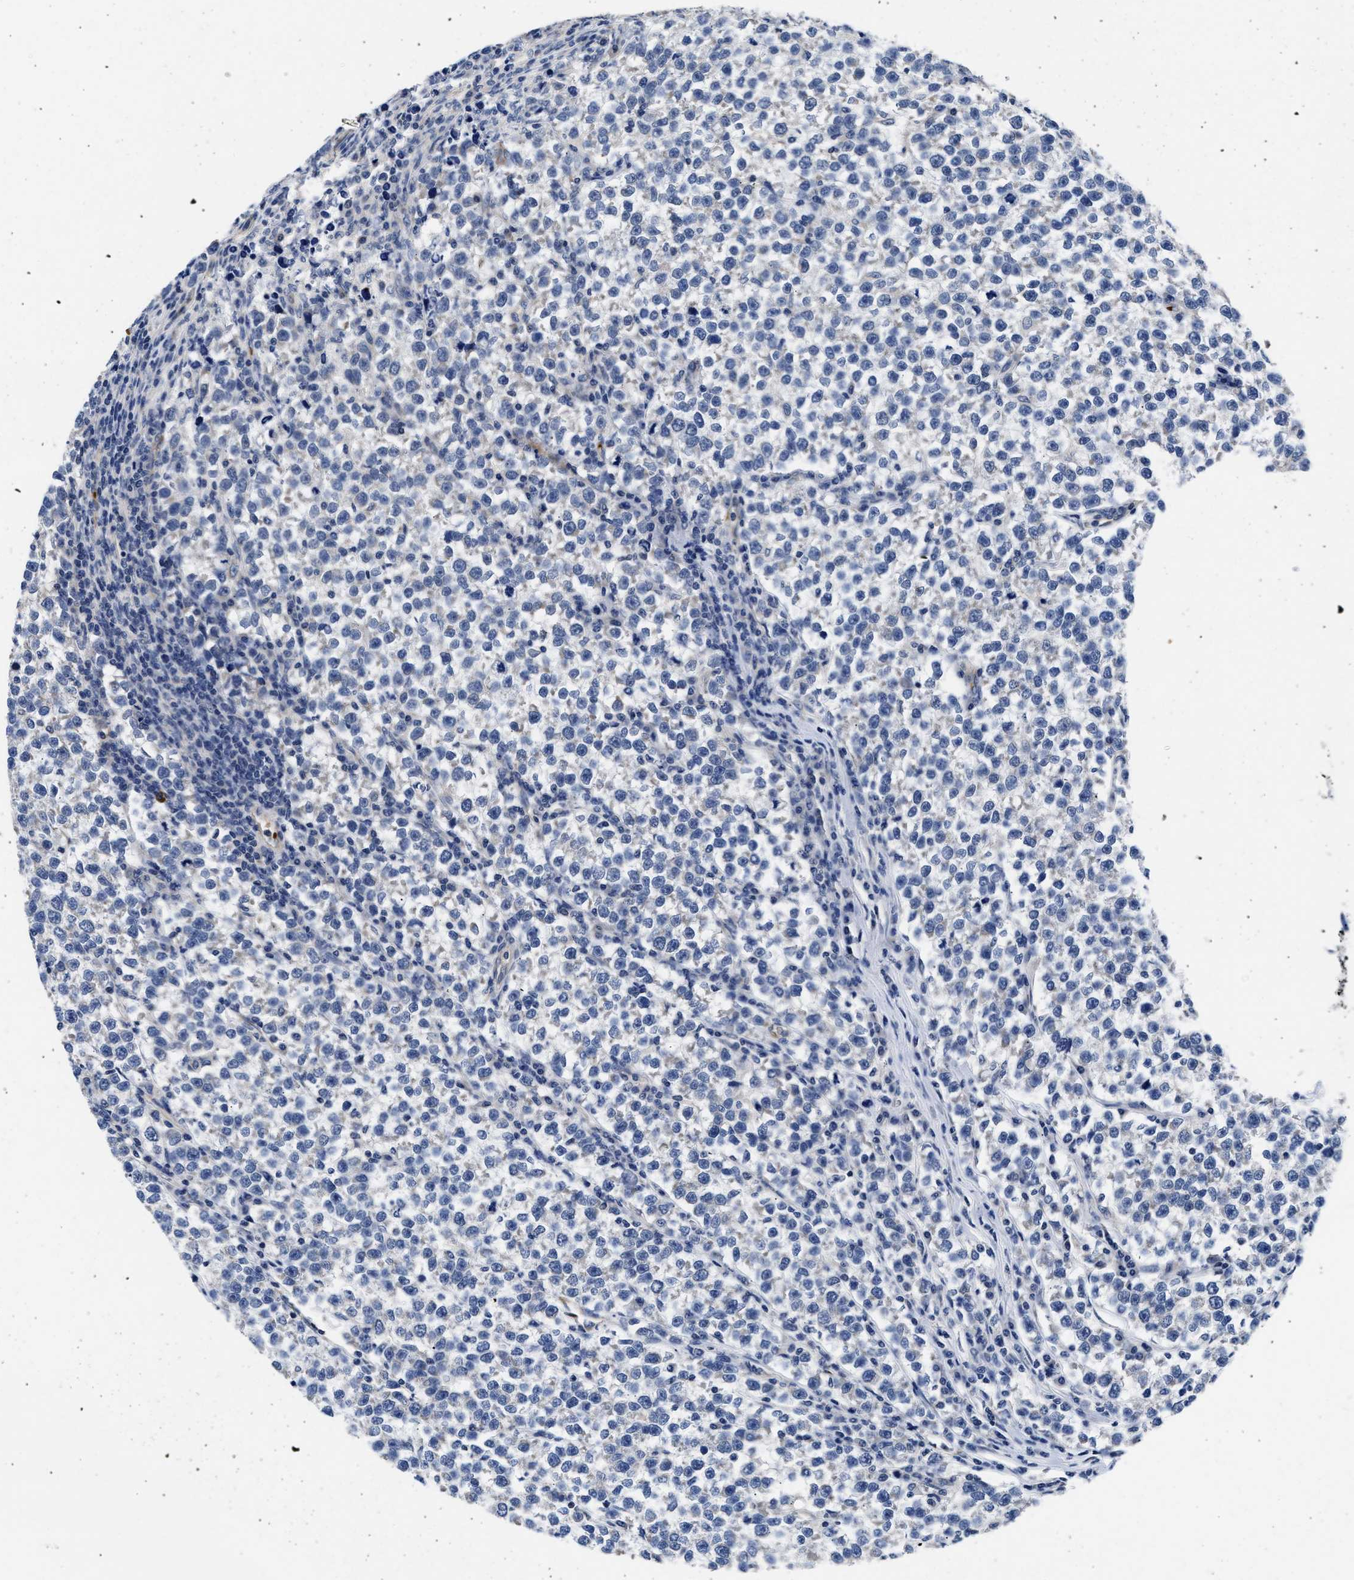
{"staining": {"intensity": "negative", "quantity": "none", "location": "none"}, "tissue": "testis cancer", "cell_type": "Tumor cells", "image_type": "cancer", "snomed": [{"axis": "morphology", "description": "Normal tissue, NOS"}, {"axis": "morphology", "description": "Seminoma, NOS"}, {"axis": "topography", "description": "Testis"}], "caption": "A high-resolution image shows immunohistochemistry (IHC) staining of seminoma (testis), which displays no significant expression in tumor cells.", "gene": "RINT1", "patient": {"sex": "male", "age": 43}}